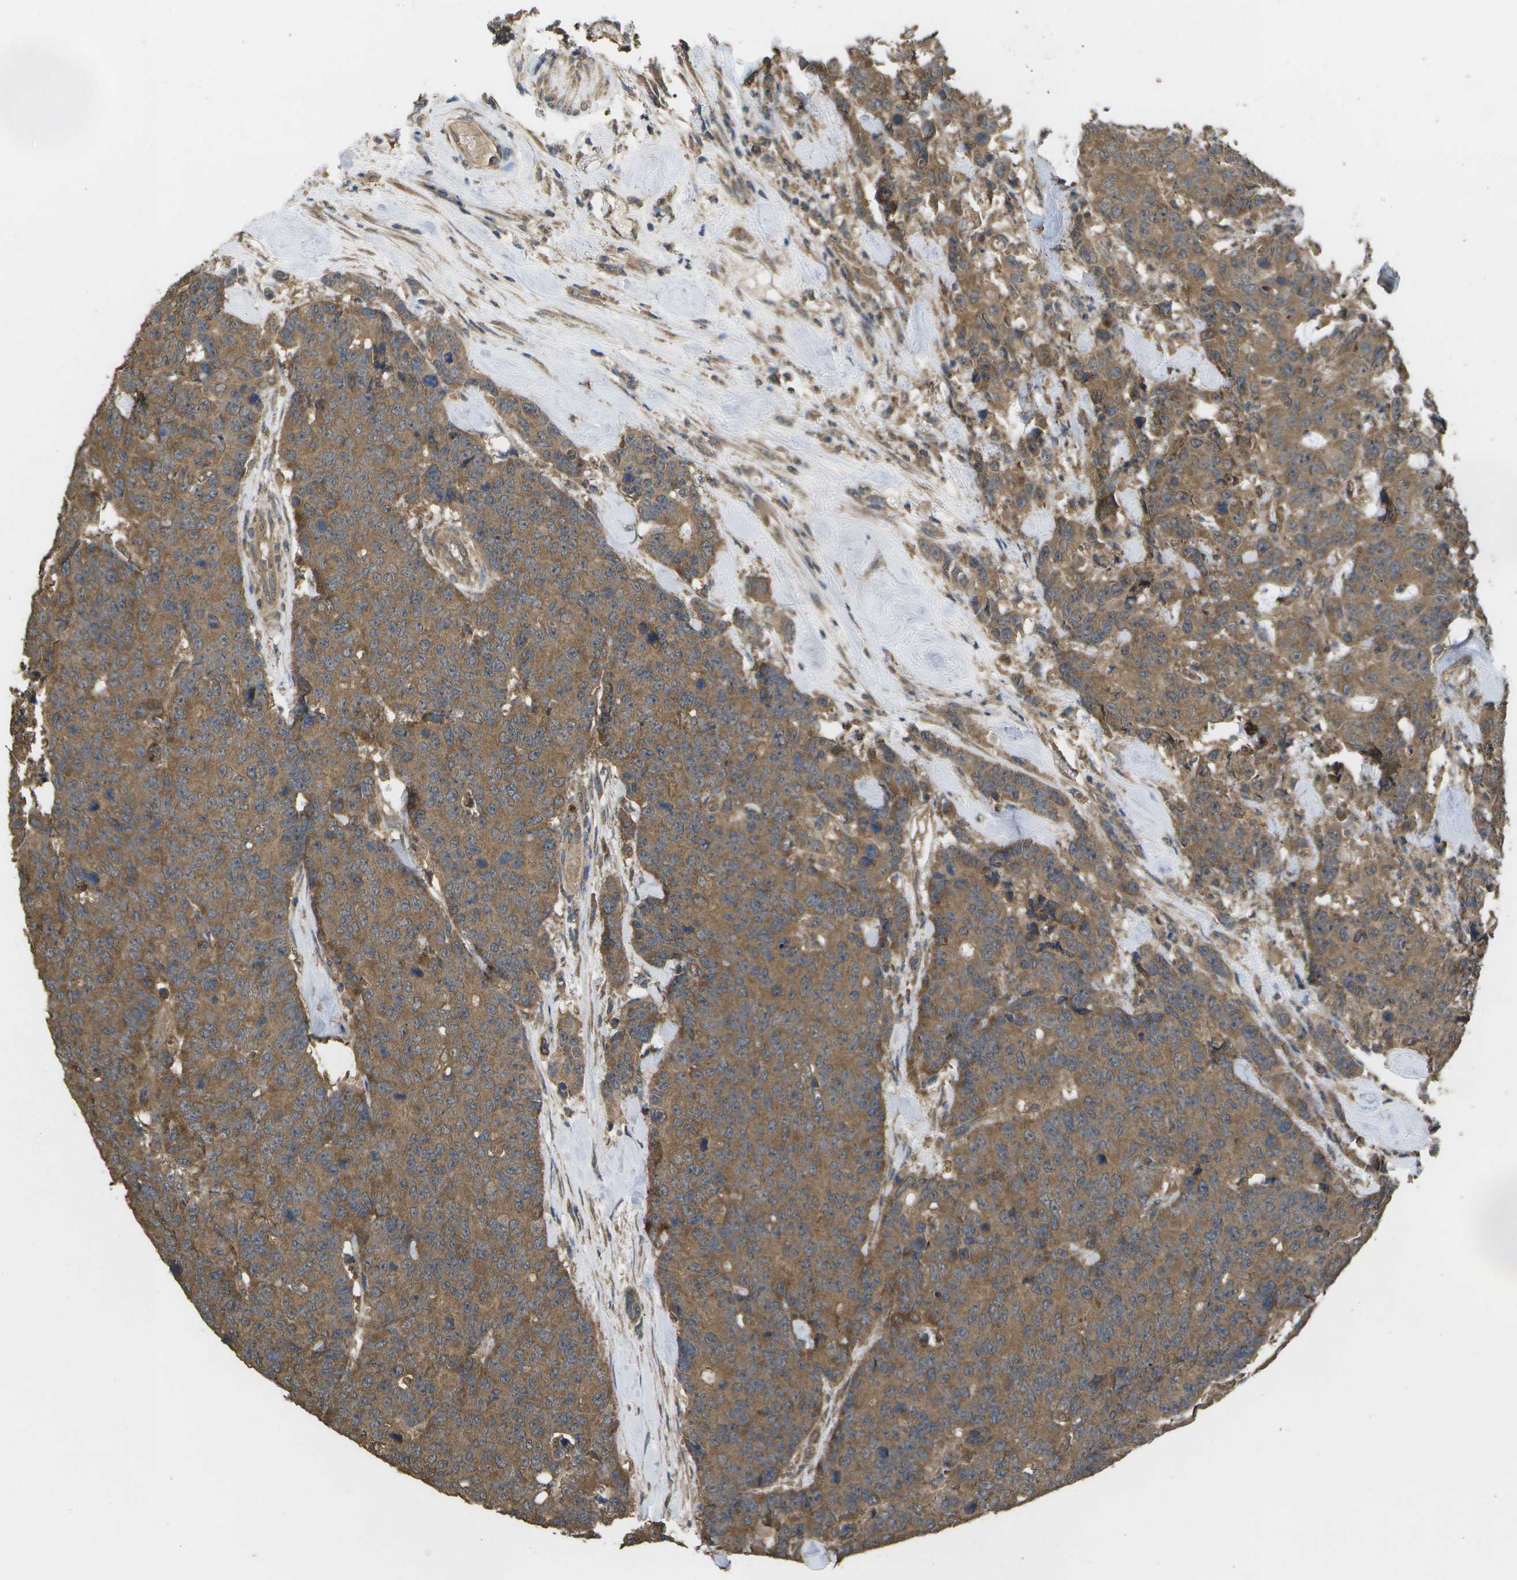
{"staining": {"intensity": "moderate", "quantity": ">75%", "location": "cytoplasmic/membranous"}, "tissue": "colorectal cancer", "cell_type": "Tumor cells", "image_type": "cancer", "snomed": [{"axis": "morphology", "description": "Adenocarcinoma, NOS"}, {"axis": "topography", "description": "Colon"}], "caption": "Protein expression analysis of human colorectal cancer (adenocarcinoma) reveals moderate cytoplasmic/membranous expression in approximately >75% of tumor cells. (DAB (3,3'-diaminobenzidine) IHC, brown staining for protein, blue staining for nuclei).", "gene": "SACS", "patient": {"sex": "female", "age": 86}}